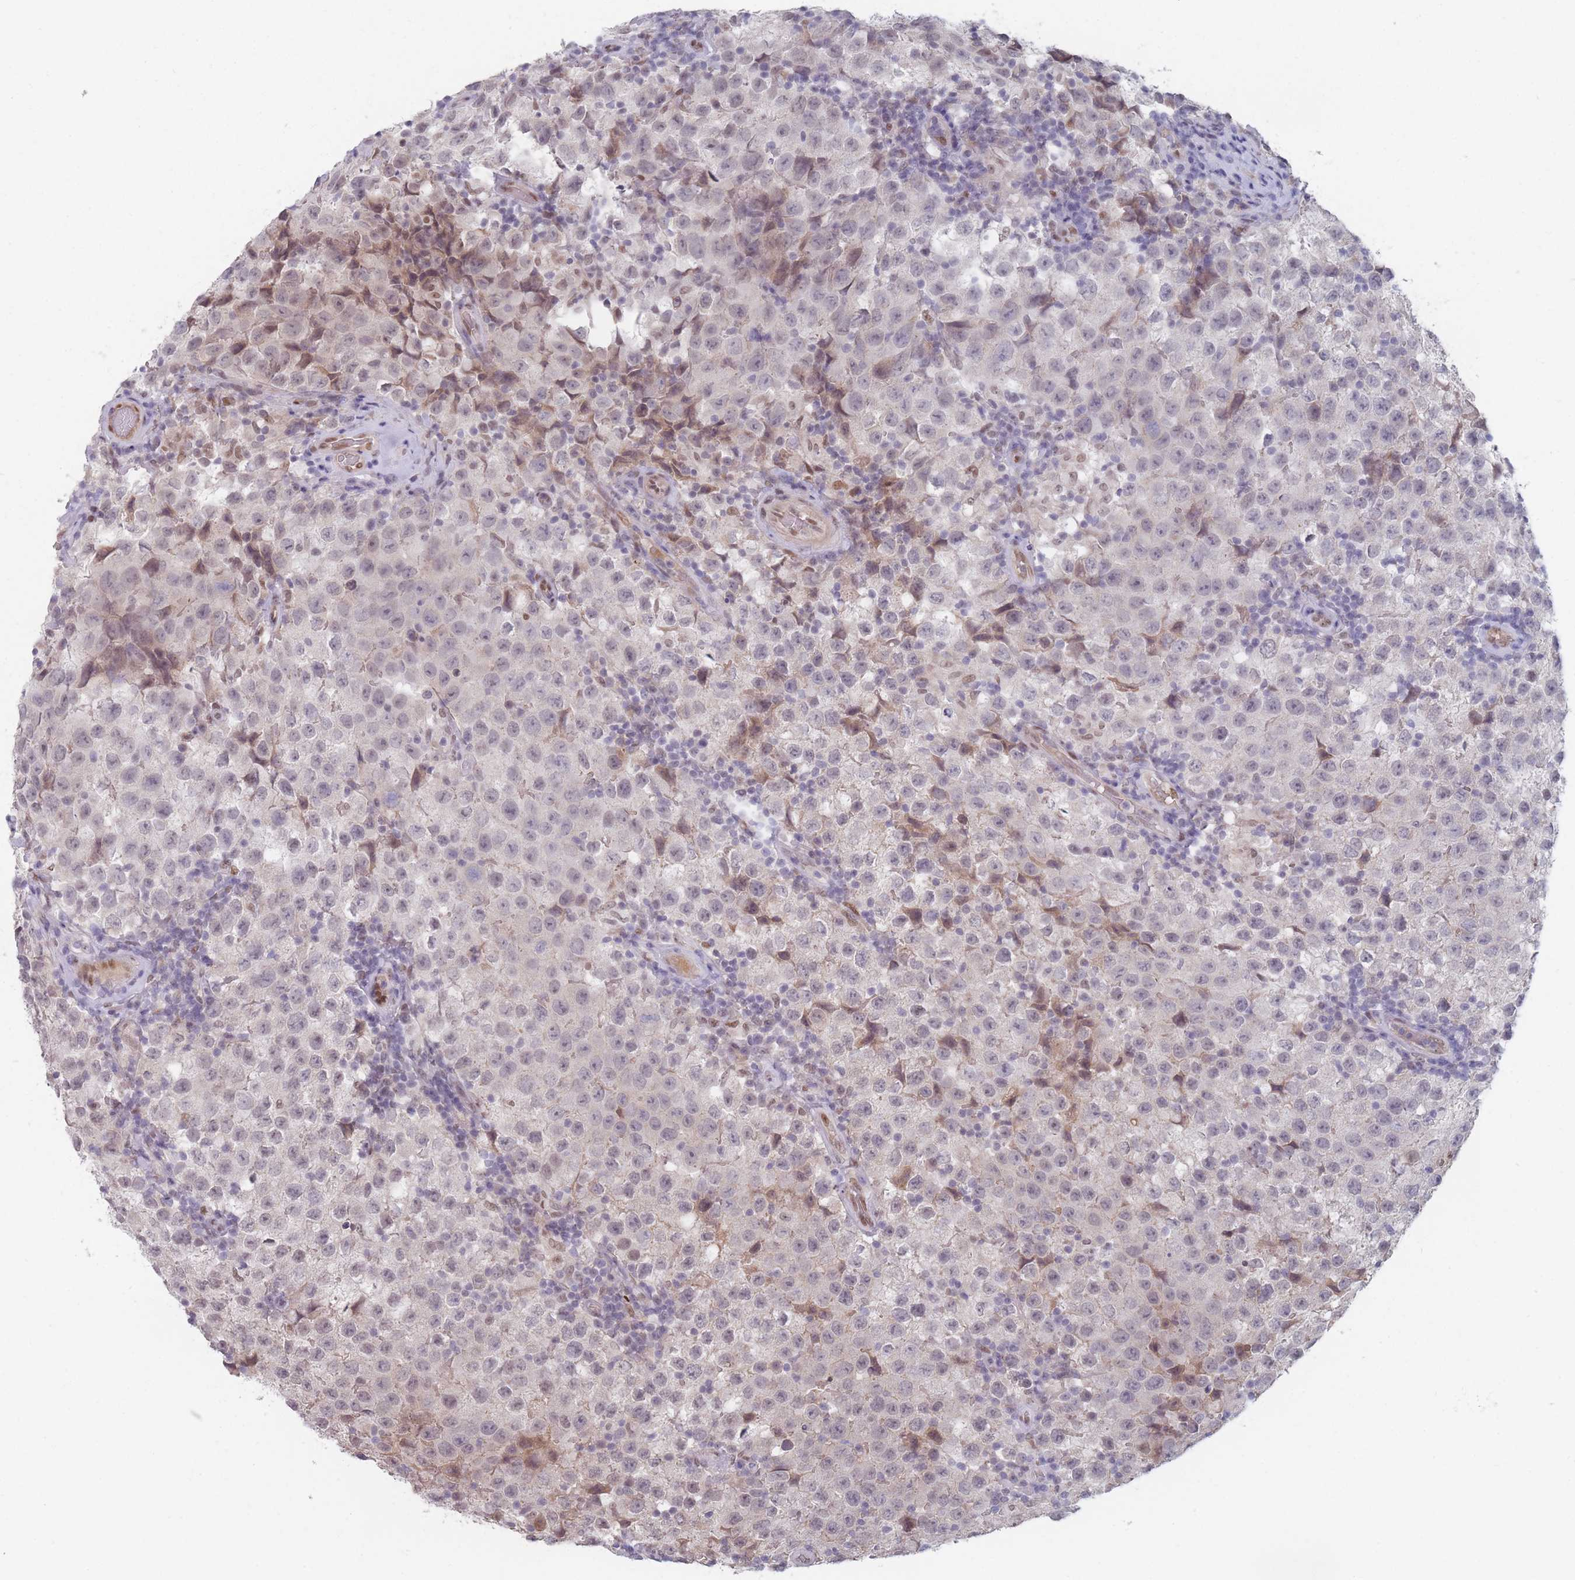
{"staining": {"intensity": "weak", "quantity": "<25%", "location": "nuclear"}, "tissue": "testis cancer", "cell_type": "Tumor cells", "image_type": "cancer", "snomed": [{"axis": "morphology", "description": "Seminoma, NOS"}, {"axis": "morphology", "description": "Carcinoma, Embryonal, NOS"}, {"axis": "topography", "description": "Testis"}], "caption": "Immunohistochemistry (IHC) histopathology image of neoplastic tissue: human testis cancer stained with DAB (3,3'-diaminobenzidine) reveals no significant protein staining in tumor cells.", "gene": "ANKRD10", "patient": {"sex": "male", "age": 41}}